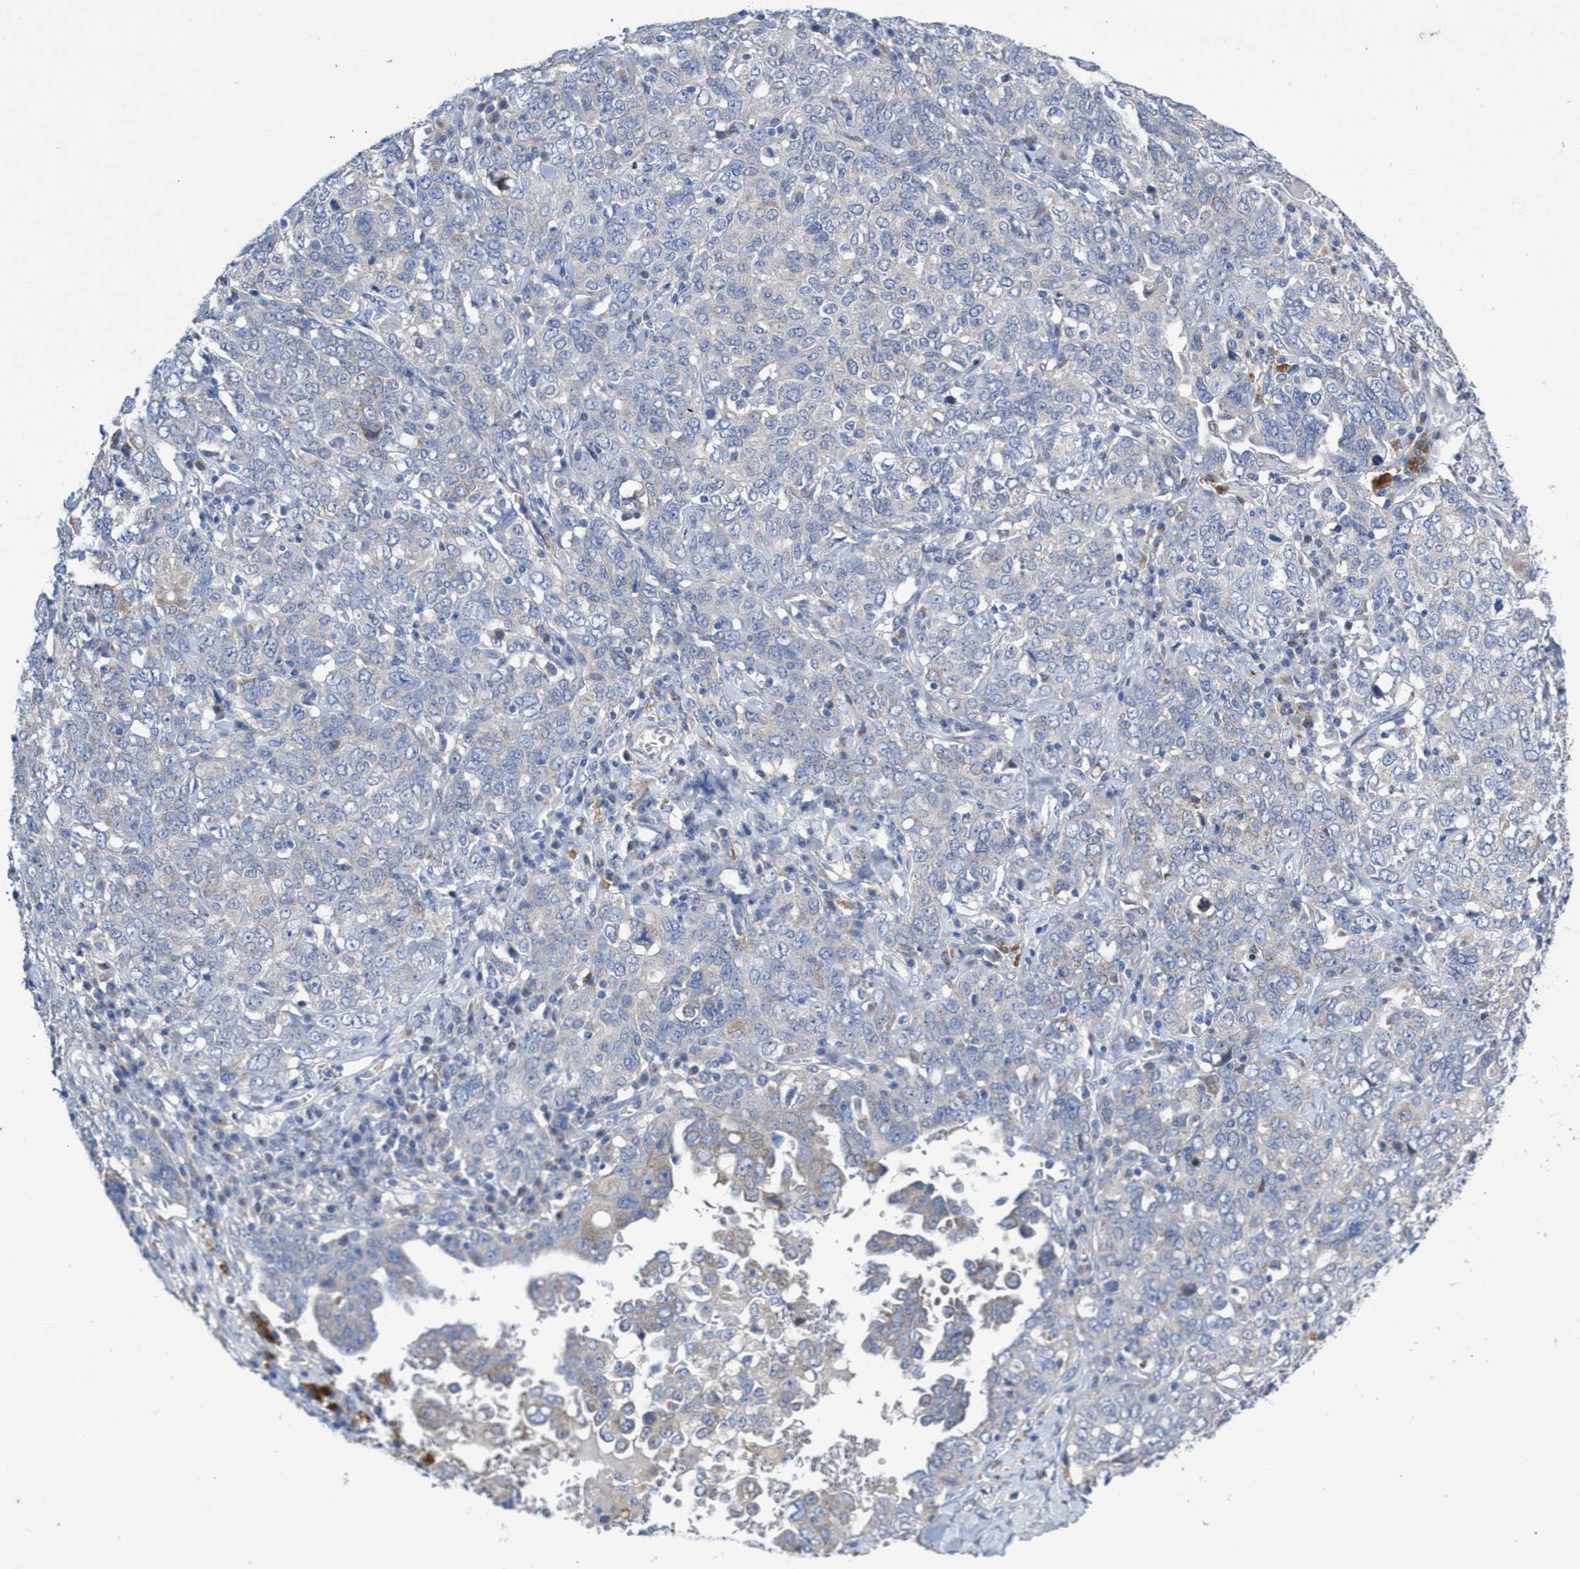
{"staining": {"intensity": "negative", "quantity": "none", "location": "none"}, "tissue": "ovarian cancer", "cell_type": "Tumor cells", "image_type": "cancer", "snomed": [{"axis": "morphology", "description": "Carcinoma, endometroid"}, {"axis": "topography", "description": "Ovary"}], "caption": "An image of endometroid carcinoma (ovarian) stained for a protein exhibits no brown staining in tumor cells. (DAB (3,3'-diaminobenzidine) immunohistochemistry, high magnification).", "gene": "SVEP1", "patient": {"sex": "female", "age": 62}}